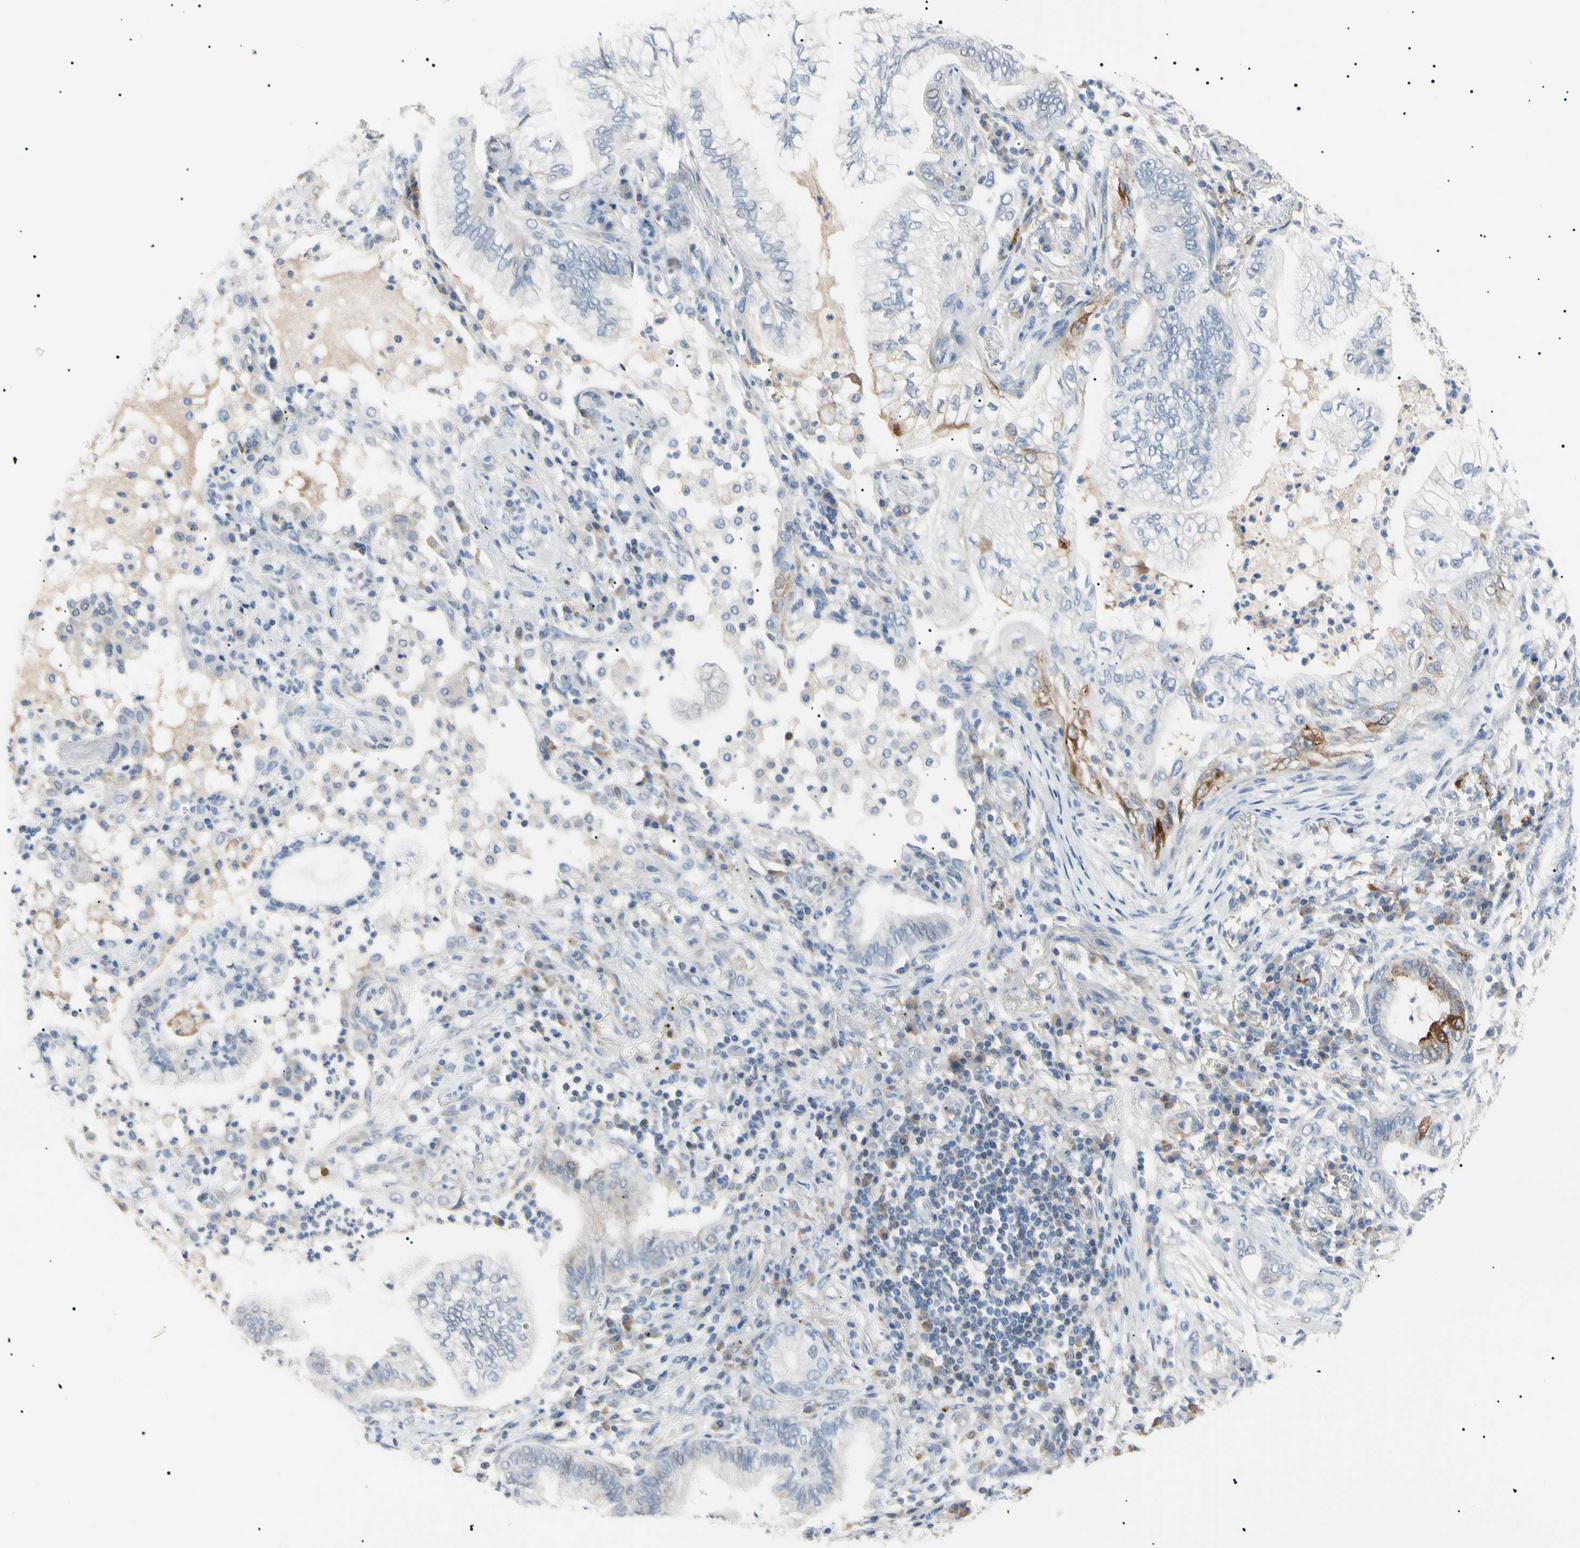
{"staining": {"intensity": "negative", "quantity": "none", "location": "none"}, "tissue": "lung cancer", "cell_type": "Tumor cells", "image_type": "cancer", "snomed": [{"axis": "morphology", "description": "Normal tissue, NOS"}, {"axis": "morphology", "description": "Adenocarcinoma, NOS"}, {"axis": "topography", "description": "Bronchus"}, {"axis": "topography", "description": "Lung"}], "caption": "DAB (3,3'-diaminobenzidine) immunohistochemical staining of human lung adenocarcinoma demonstrates no significant staining in tumor cells.", "gene": "CGB3", "patient": {"sex": "female", "age": 70}}